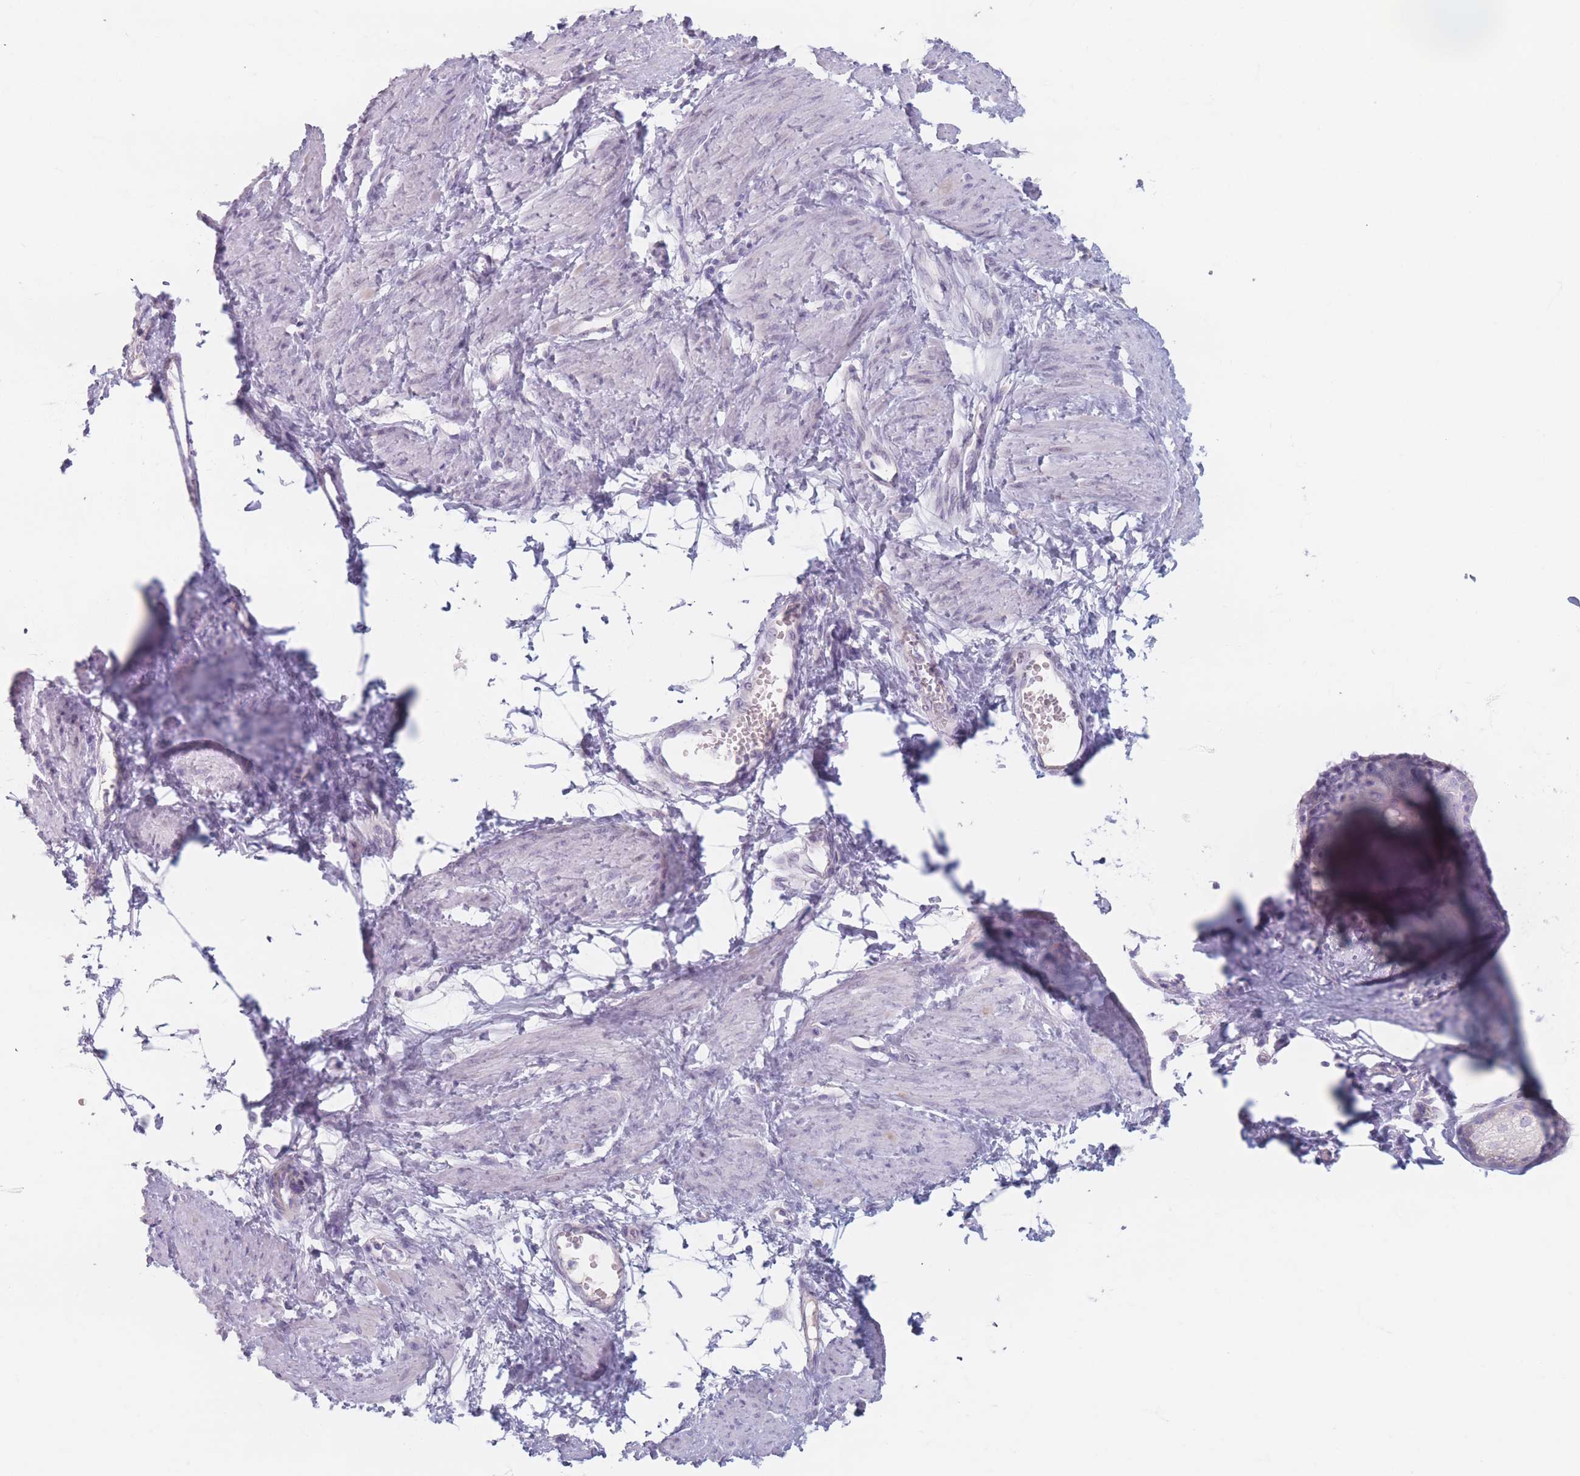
{"staining": {"intensity": "negative", "quantity": "none", "location": "none"}, "tissue": "smooth muscle", "cell_type": "Smooth muscle cells", "image_type": "normal", "snomed": [{"axis": "morphology", "description": "Normal tissue, NOS"}, {"axis": "topography", "description": "Smooth muscle"}, {"axis": "topography", "description": "Uterus"}], "caption": "This micrograph is of benign smooth muscle stained with immunohistochemistry (IHC) to label a protein in brown with the nuclei are counter-stained blue. There is no staining in smooth muscle cells.", "gene": "PIGM", "patient": {"sex": "female", "age": 39}}